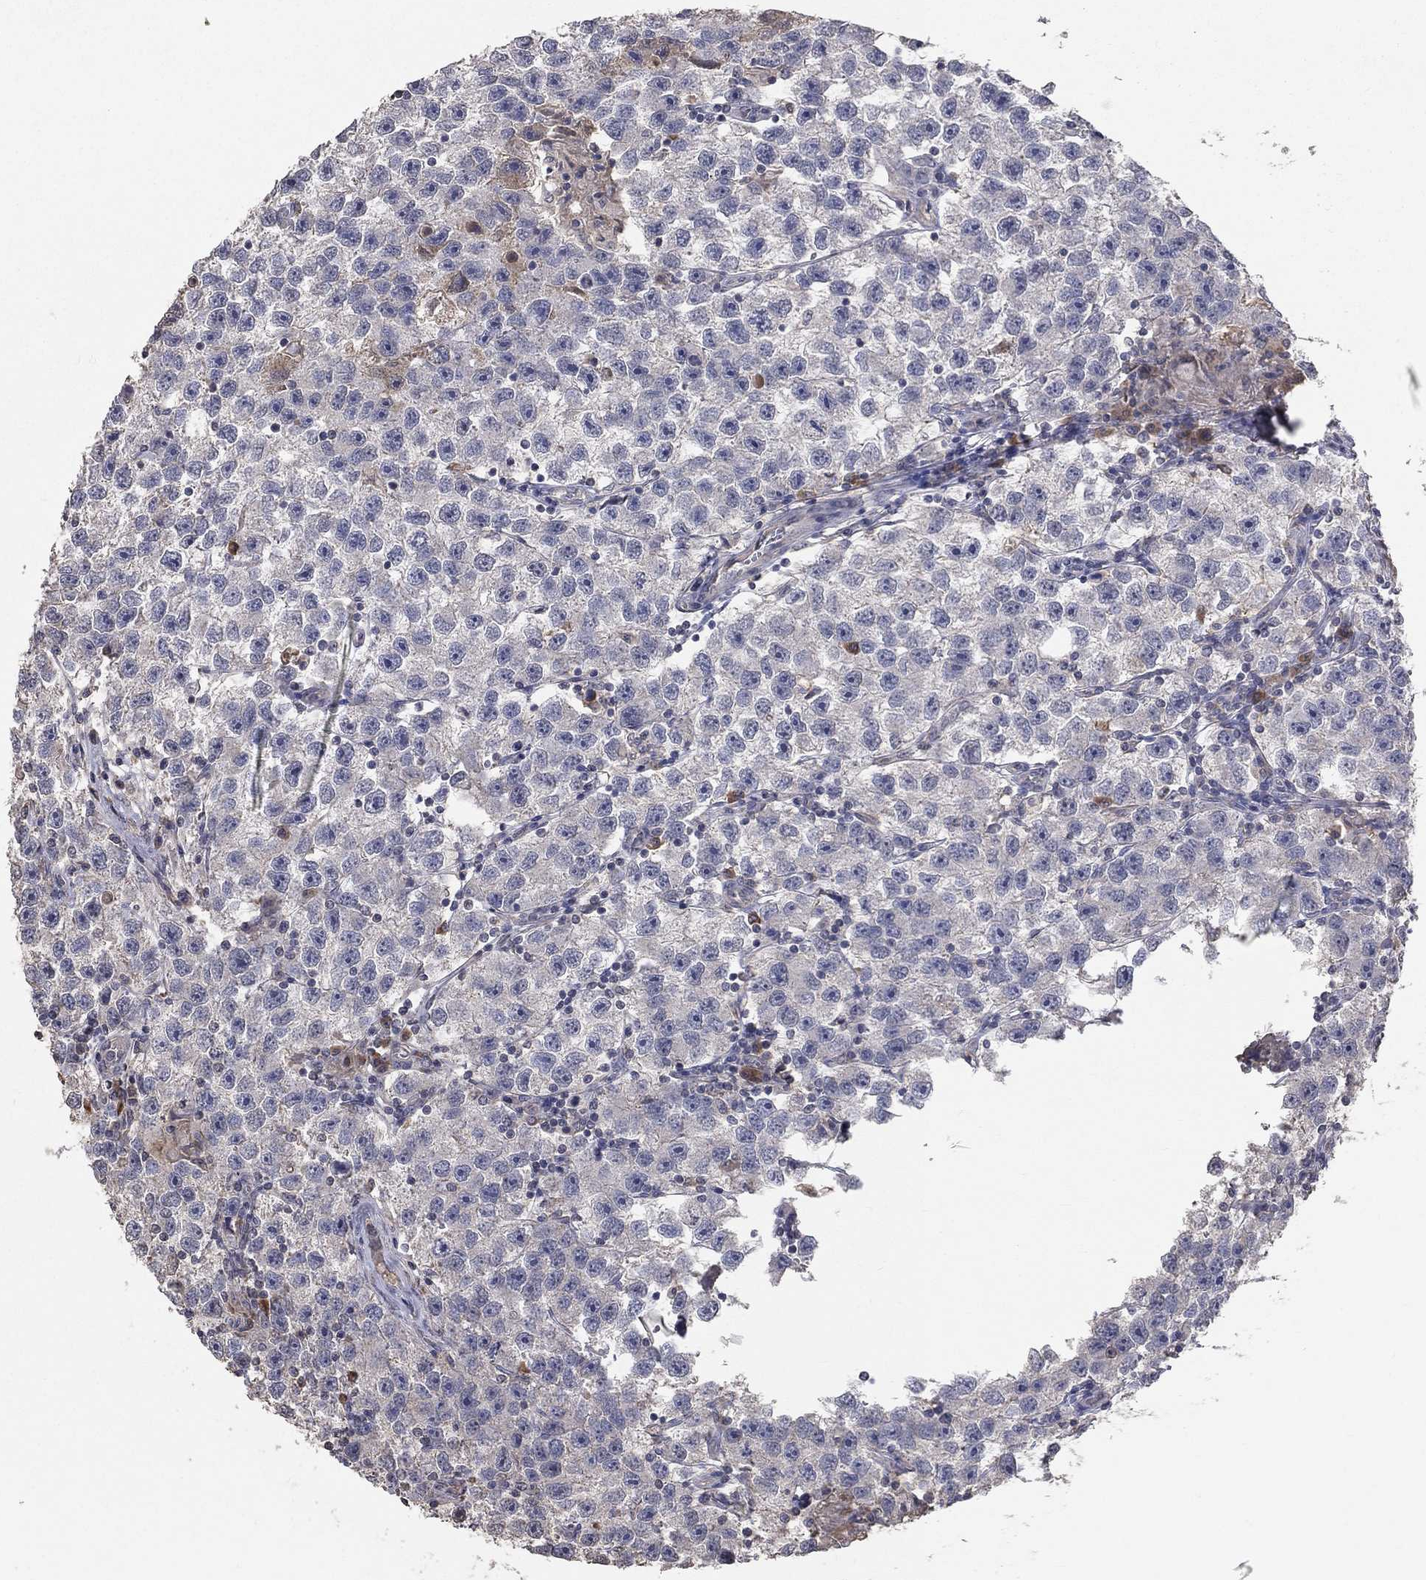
{"staining": {"intensity": "negative", "quantity": "none", "location": "none"}, "tissue": "testis cancer", "cell_type": "Tumor cells", "image_type": "cancer", "snomed": [{"axis": "morphology", "description": "Seminoma, NOS"}, {"axis": "topography", "description": "Testis"}], "caption": "This is an immunohistochemistry photomicrograph of testis seminoma. There is no expression in tumor cells.", "gene": "SNAP25", "patient": {"sex": "male", "age": 26}}